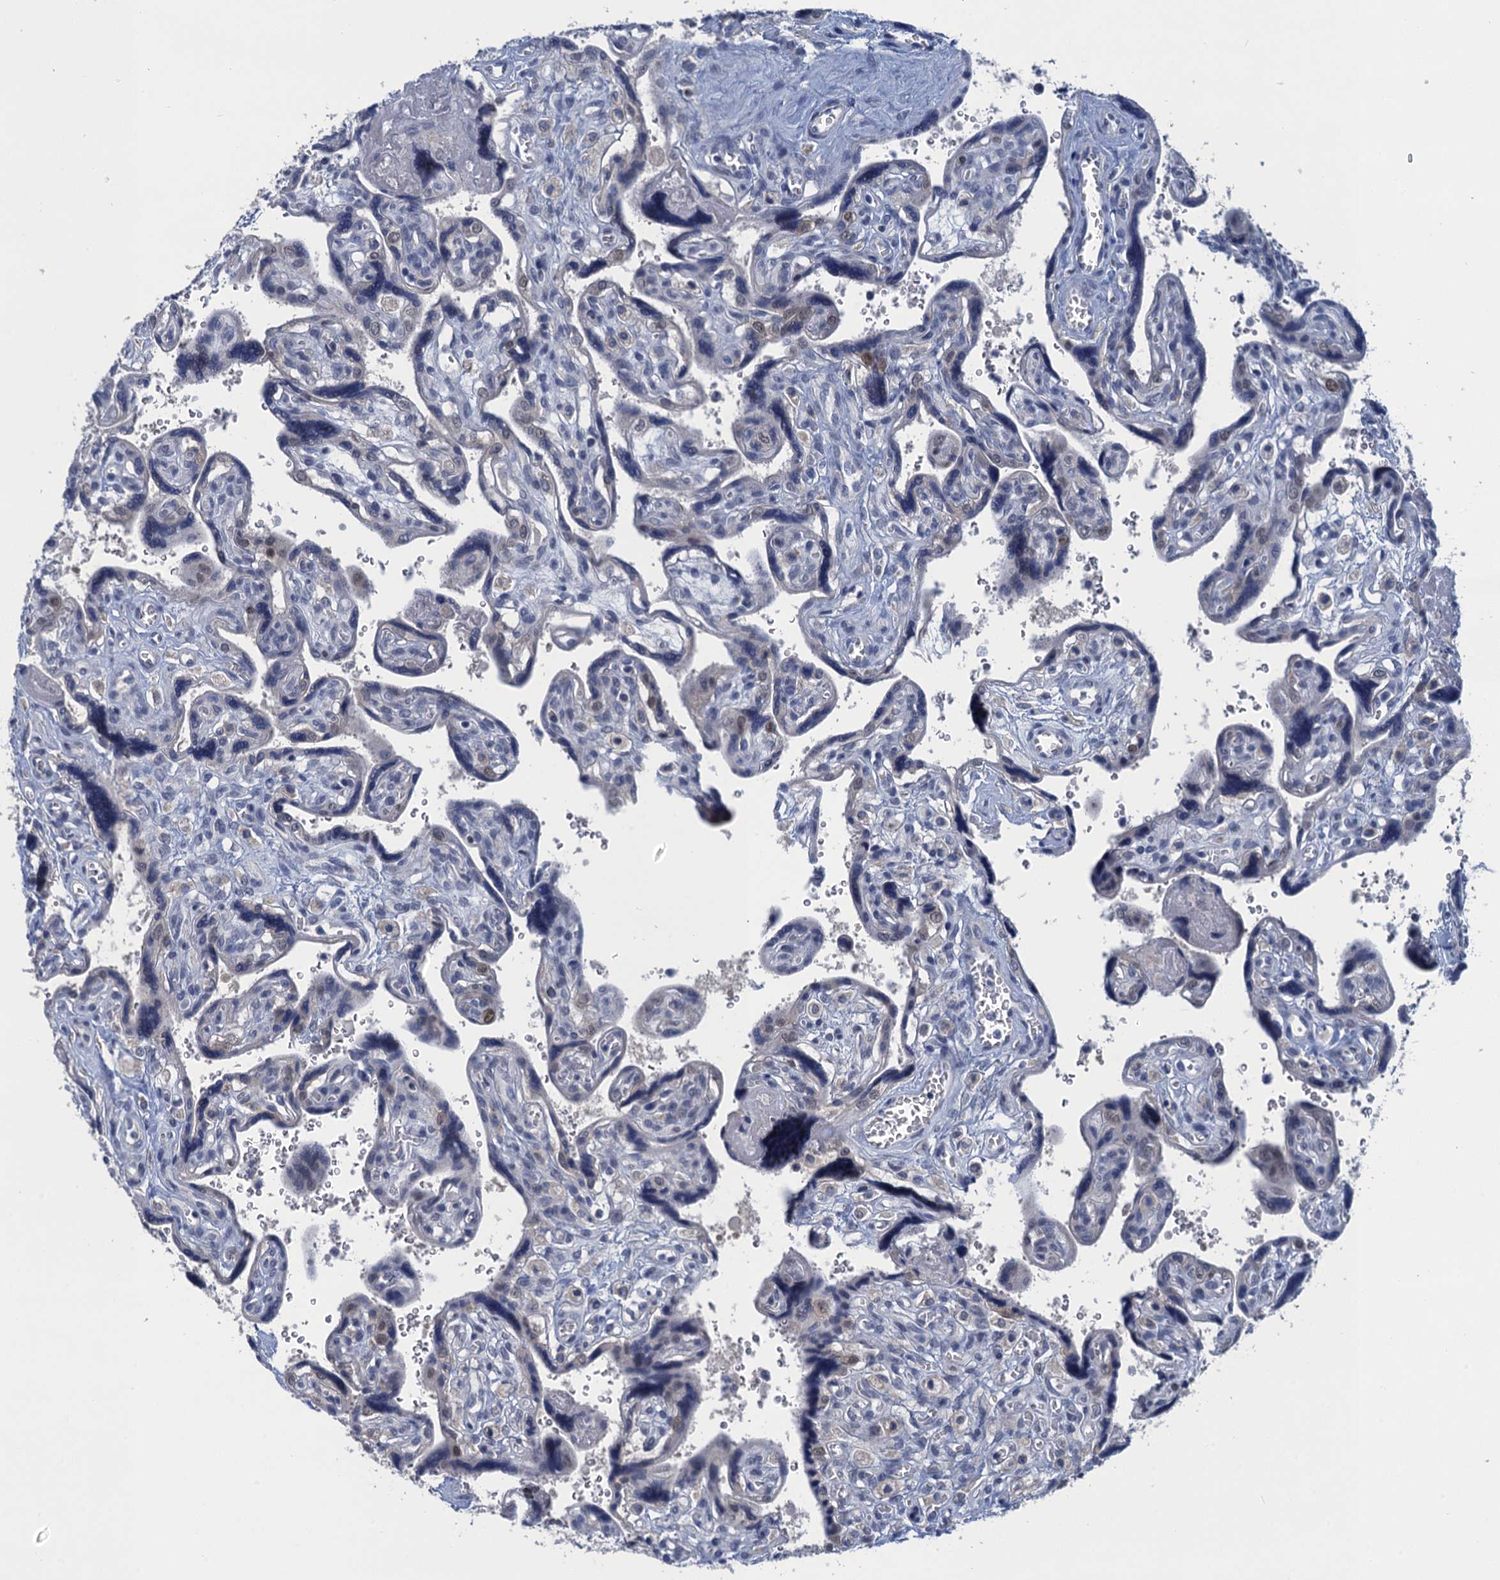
{"staining": {"intensity": "negative", "quantity": "none", "location": "none"}, "tissue": "placenta", "cell_type": "Trophoblastic cells", "image_type": "normal", "snomed": [{"axis": "morphology", "description": "Normal tissue, NOS"}, {"axis": "topography", "description": "Placenta"}], "caption": "A histopathology image of placenta stained for a protein exhibits no brown staining in trophoblastic cells.", "gene": "MRFAP1", "patient": {"sex": "female", "age": 39}}